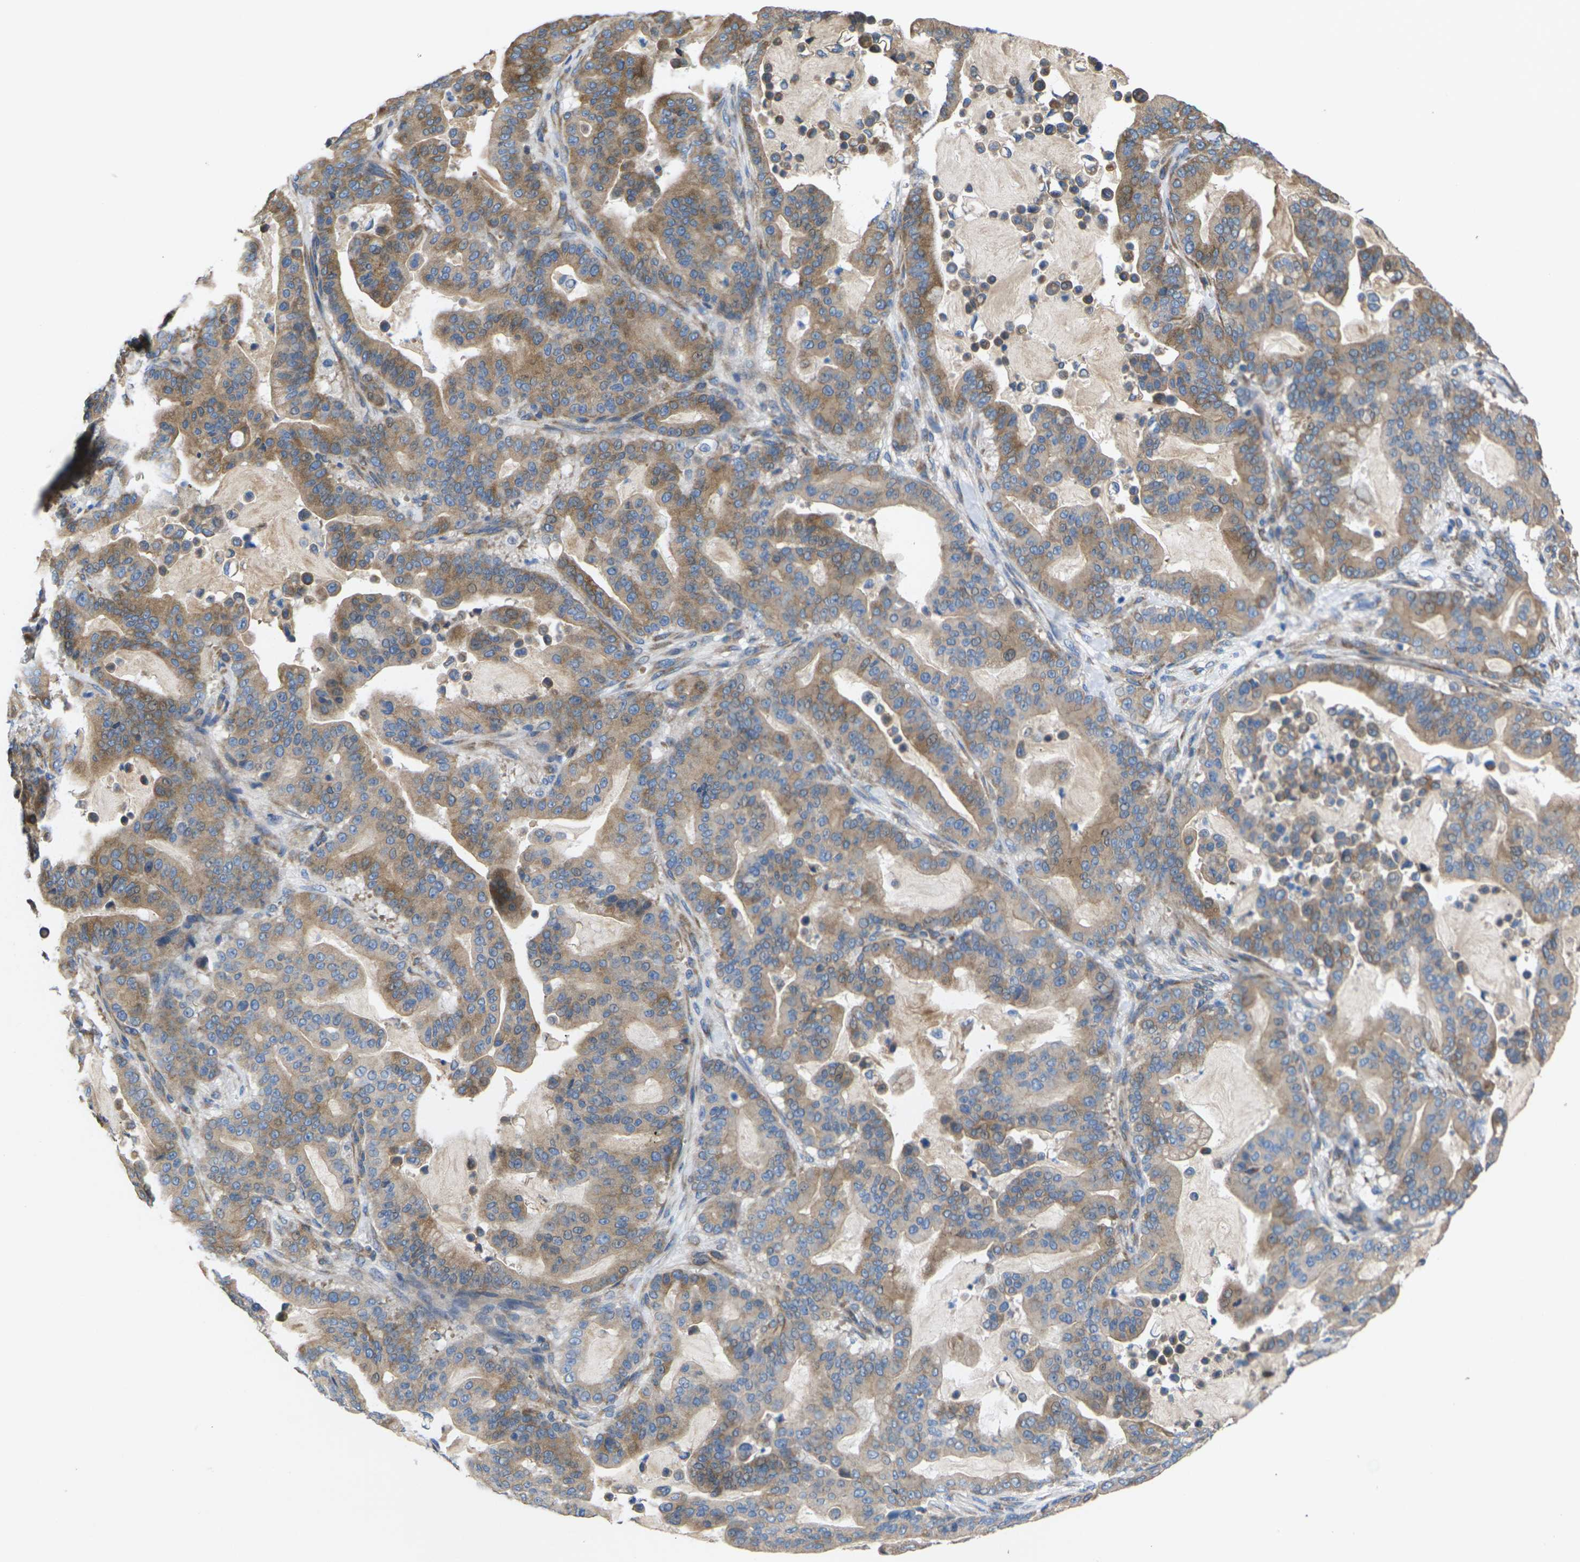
{"staining": {"intensity": "moderate", "quantity": ">75%", "location": "cytoplasmic/membranous"}, "tissue": "pancreatic cancer", "cell_type": "Tumor cells", "image_type": "cancer", "snomed": [{"axis": "morphology", "description": "Adenocarcinoma, NOS"}, {"axis": "topography", "description": "Pancreas"}], "caption": "Immunohistochemical staining of human pancreatic cancer (adenocarcinoma) displays medium levels of moderate cytoplasmic/membranous positivity in approximately >75% of tumor cells.", "gene": "KLHDC8B", "patient": {"sex": "male", "age": 63}}